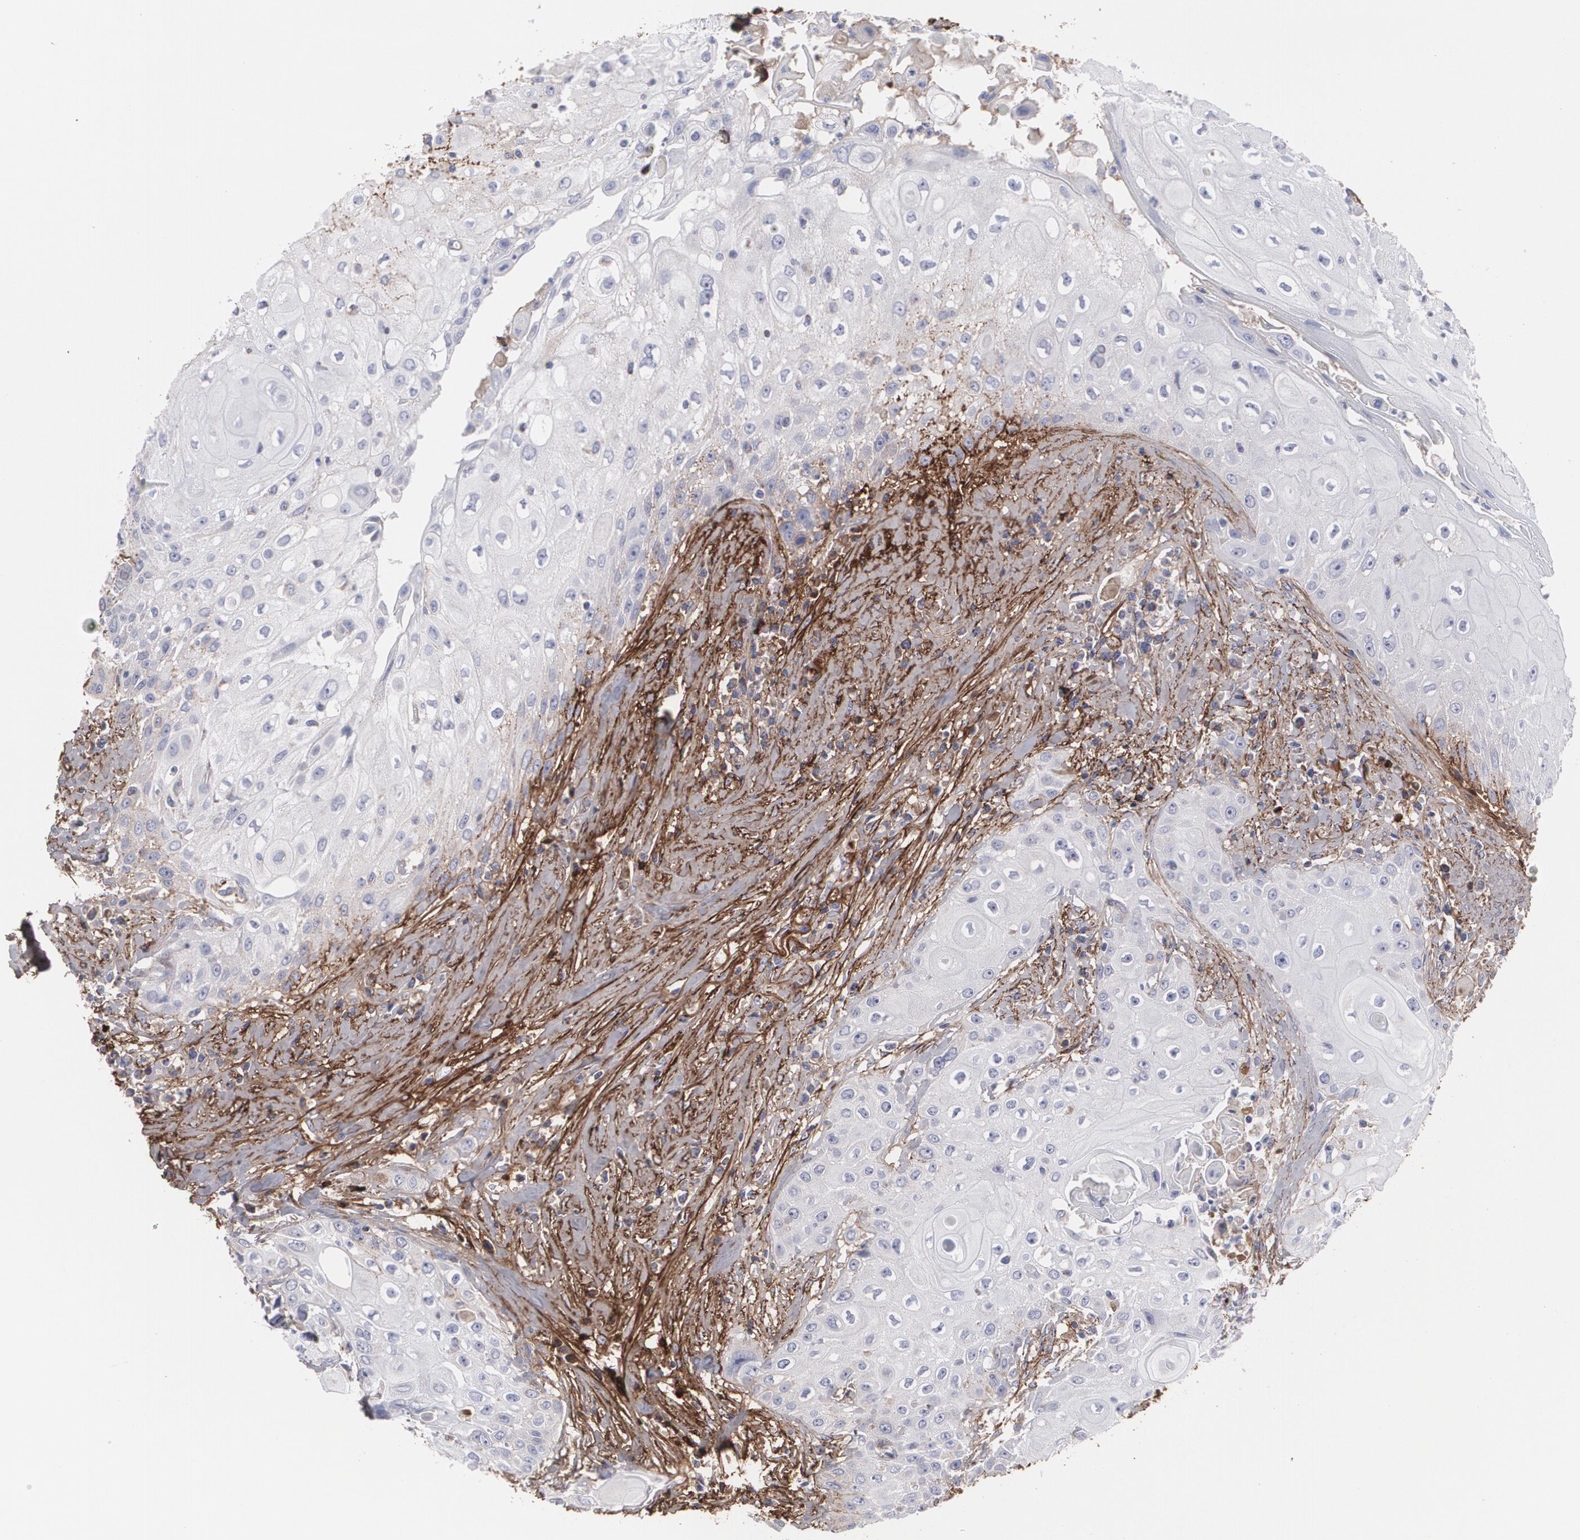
{"staining": {"intensity": "weak", "quantity": "<25%", "location": "cytoplasmic/membranous"}, "tissue": "head and neck cancer", "cell_type": "Tumor cells", "image_type": "cancer", "snomed": [{"axis": "morphology", "description": "Squamous cell carcinoma, NOS"}, {"axis": "topography", "description": "Oral tissue"}, {"axis": "topography", "description": "Head-Neck"}], "caption": "Immunohistochemical staining of head and neck squamous cell carcinoma displays no significant staining in tumor cells.", "gene": "FBLN1", "patient": {"sex": "female", "age": 82}}